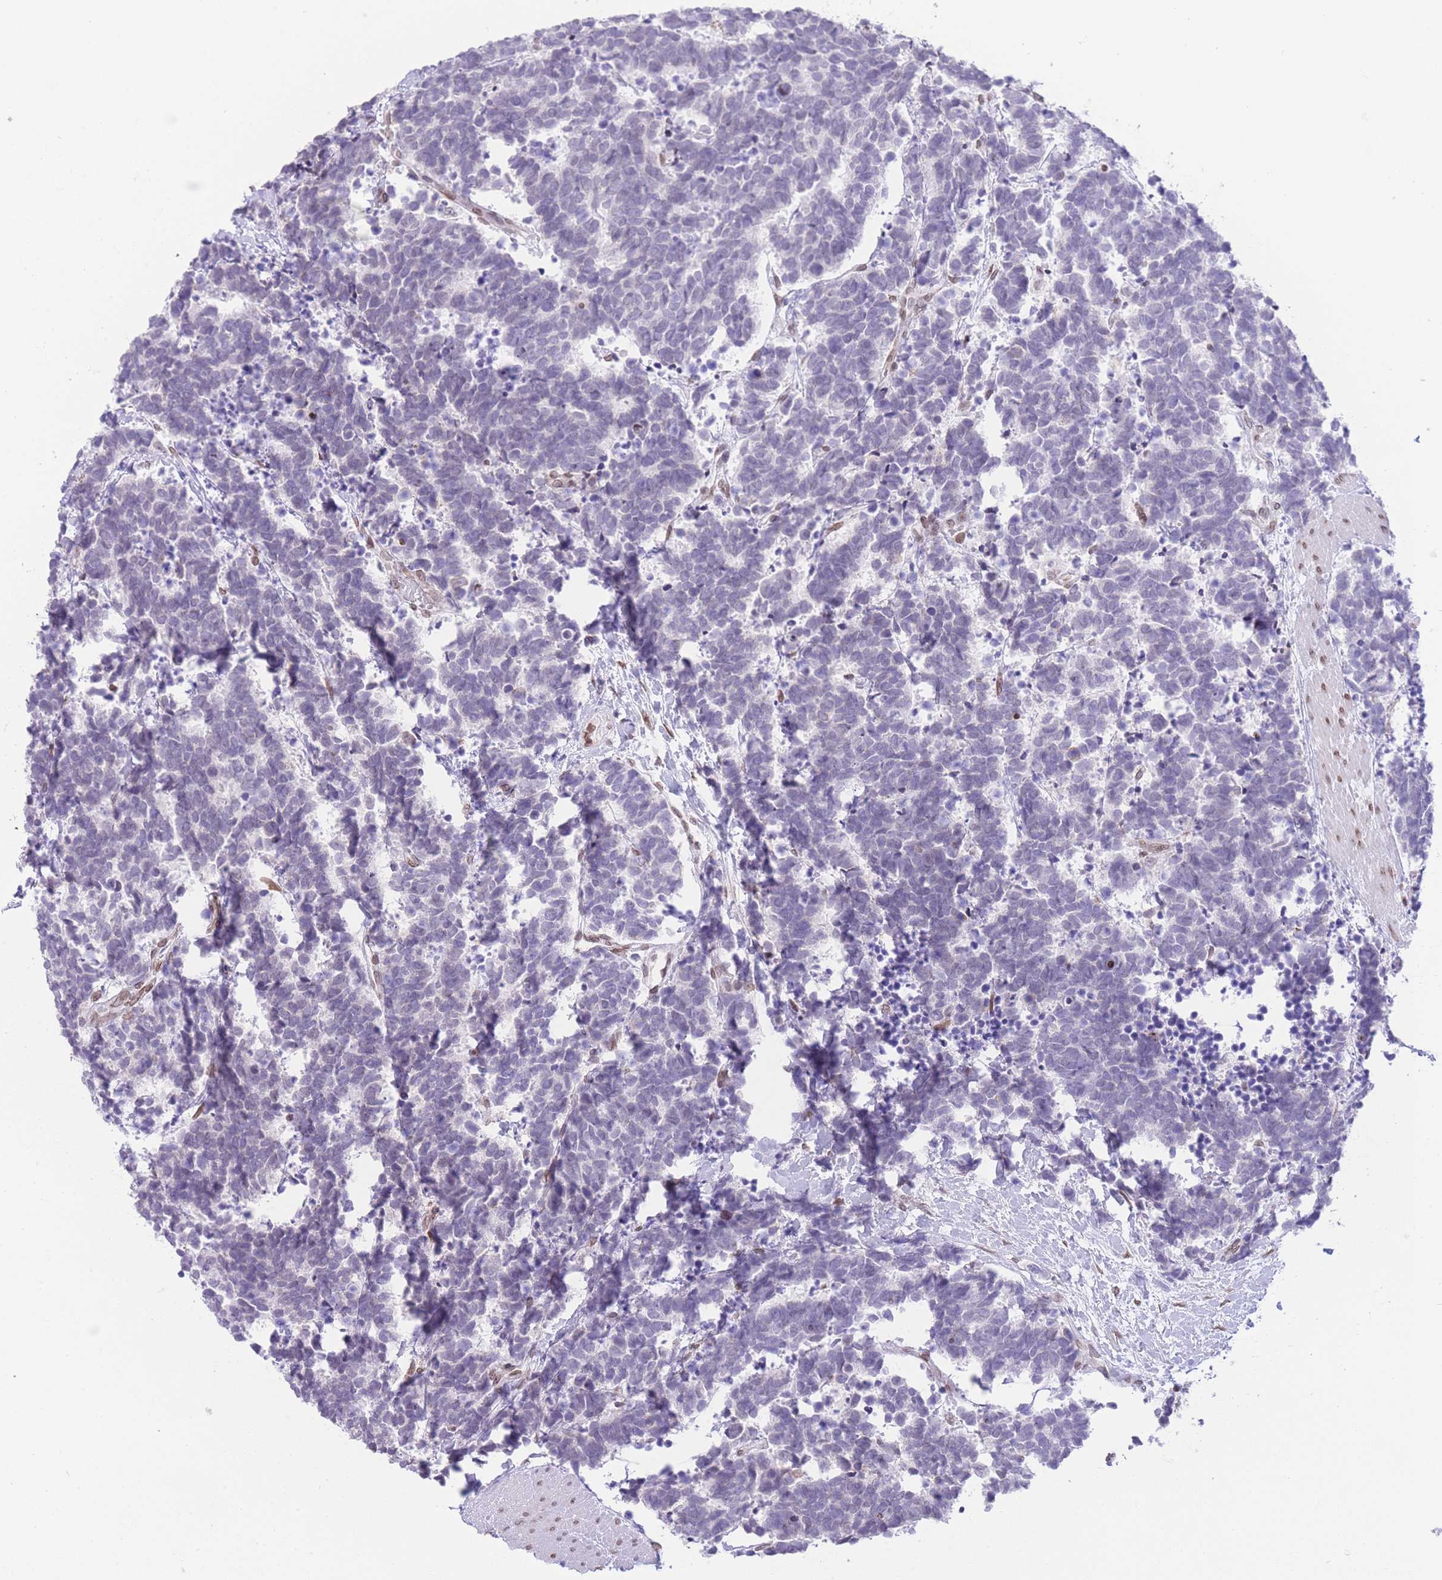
{"staining": {"intensity": "negative", "quantity": "none", "location": "none"}, "tissue": "carcinoid", "cell_type": "Tumor cells", "image_type": "cancer", "snomed": [{"axis": "morphology", "description": "Carcinoma, NOS"}, {"axis": "morphology", "description": "Carcinoid, malignant, NOS"}, {"axis": "topography", "description": "Prostate"}], "caption": "Tumor cells show no significant protein positivity in malignant carcinoid.", "gene": "OR10AD1", "patient": {"sex": "male", "age": 57}}